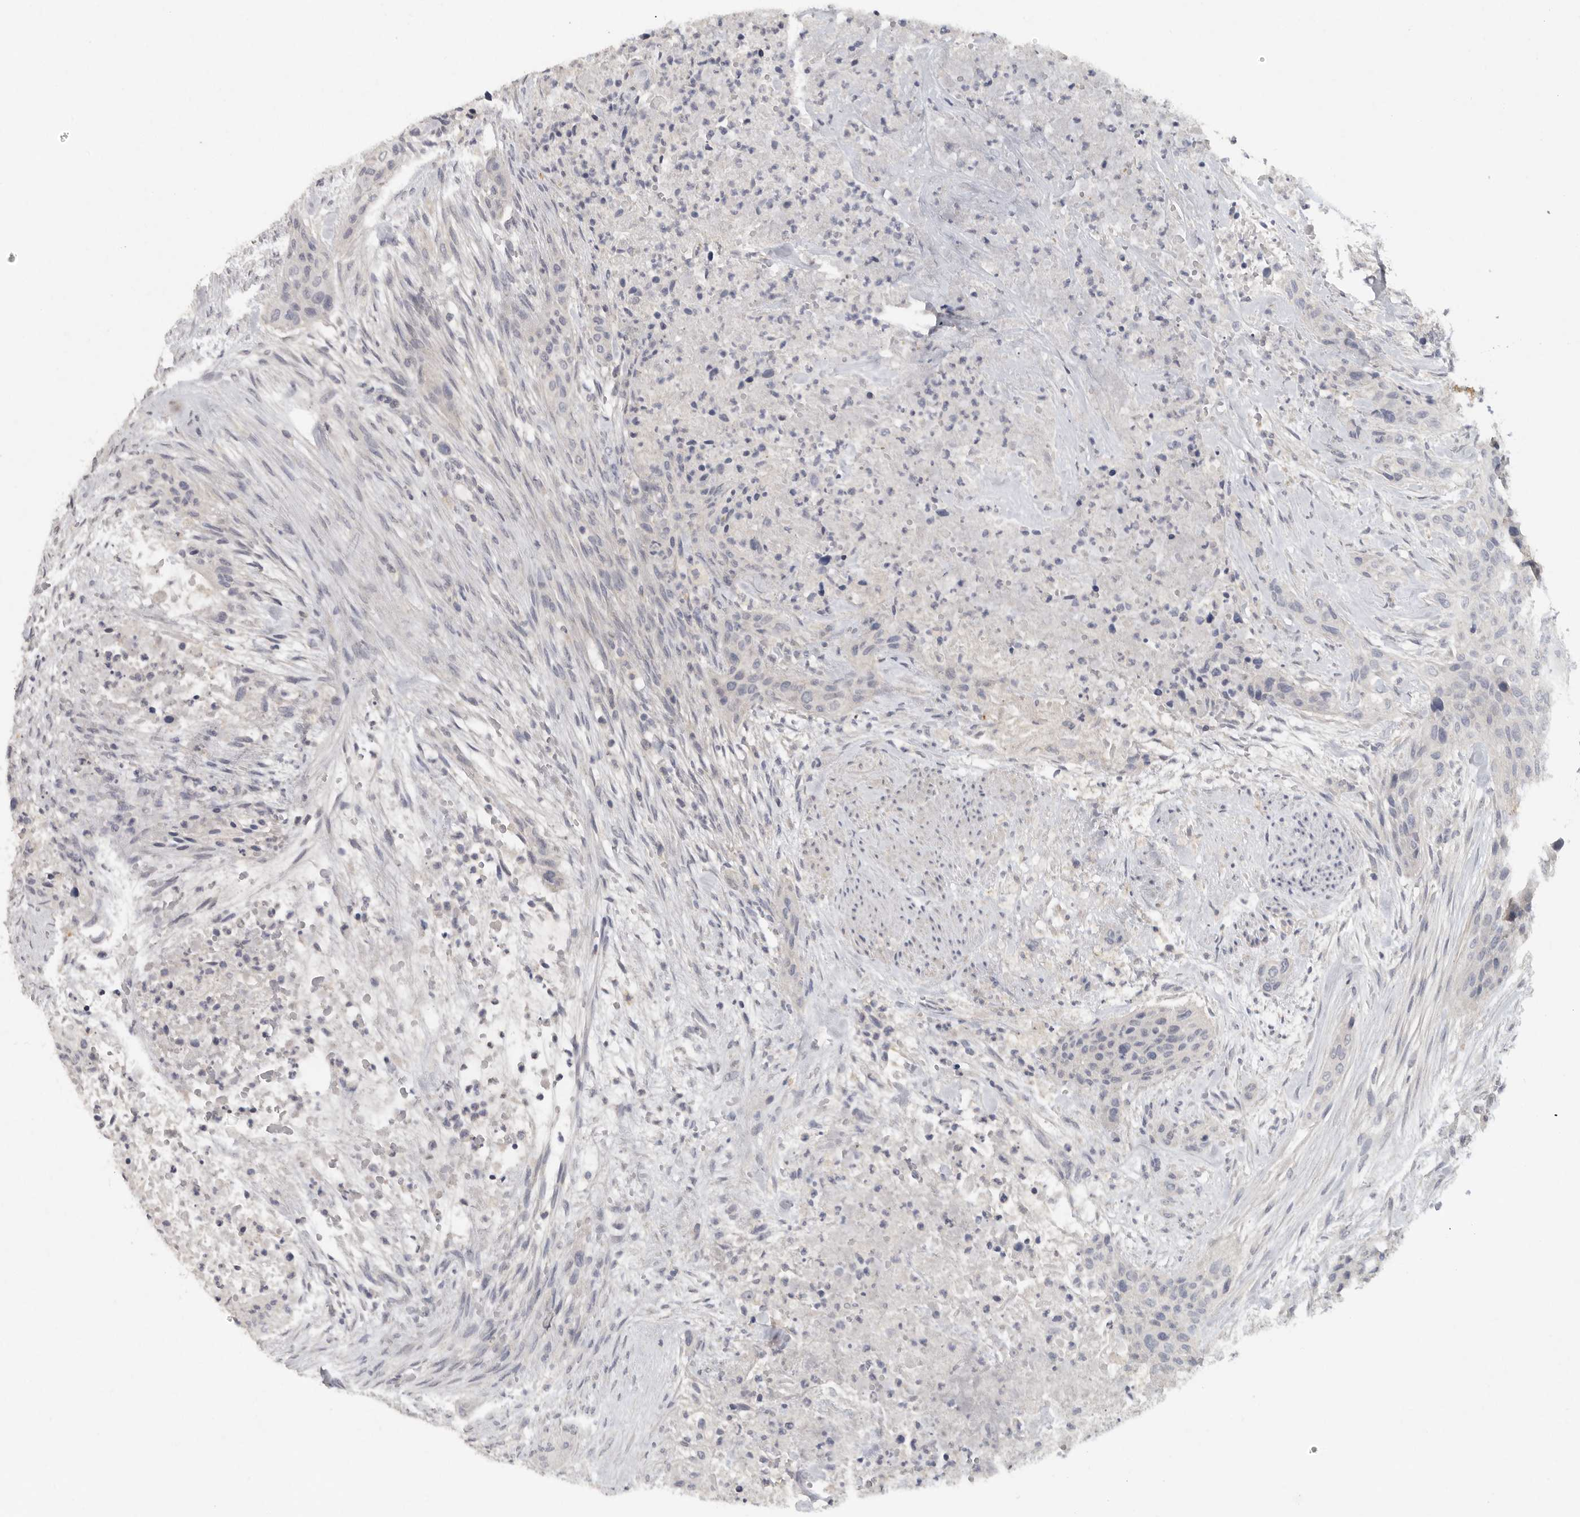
{"staining": {"intensity": "negative", "quantity": "none", "location": "none"}, "tissue": "urothelial cancer", "cell_type": "Tumor cells", "image_type": "cancer", "snomed": [{"axis": "morphology", "description": "Urothelial carcinoma, High grade"}, {"axis": "topography", "description": "Urinary bladder"}], "caption": "Tumor cells show no significant staining in high-grade urothelial carcinoma.", "gene": "REG4", "patient": {"sex": "male", "age": 35}}